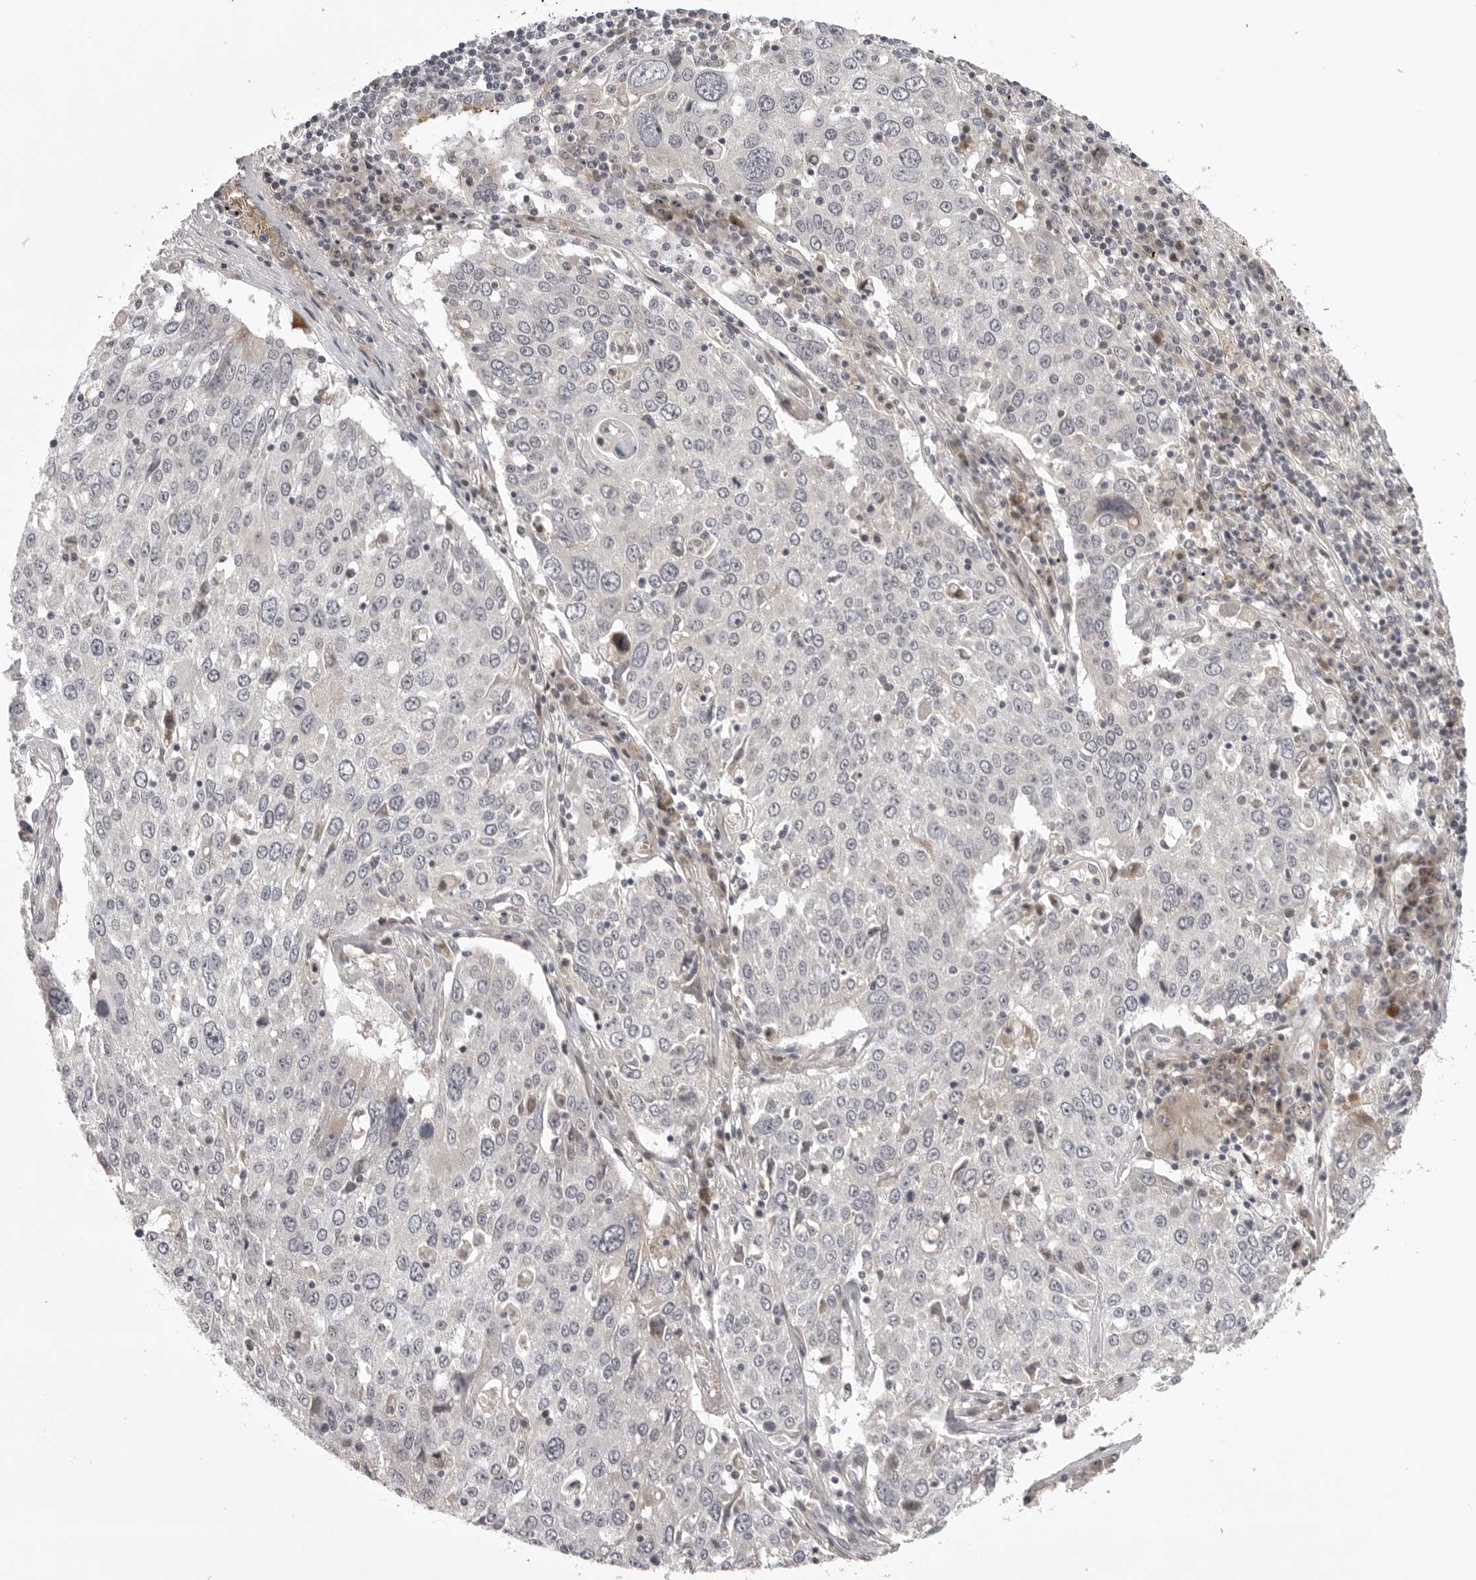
{"staining": {"intensity": "negative", "quantity": "none", "location": "none"}, "tissue": "lung cancer", "cell_type": "Tumor cells", "image_type": "cancer", "snomed": [{"axis": "morphology", "description": "Squamous cell carcinoma, NOS"}, {"axis": "topography", "description": "Lung"}], "caption": "This is an immunohistochemistry histopathology image of human lung cancer (squamous cell carcinoma). There is no staining in tumor cells.", "gene": "CD300LD", "patient": {"sex": "male", "age": 65}}